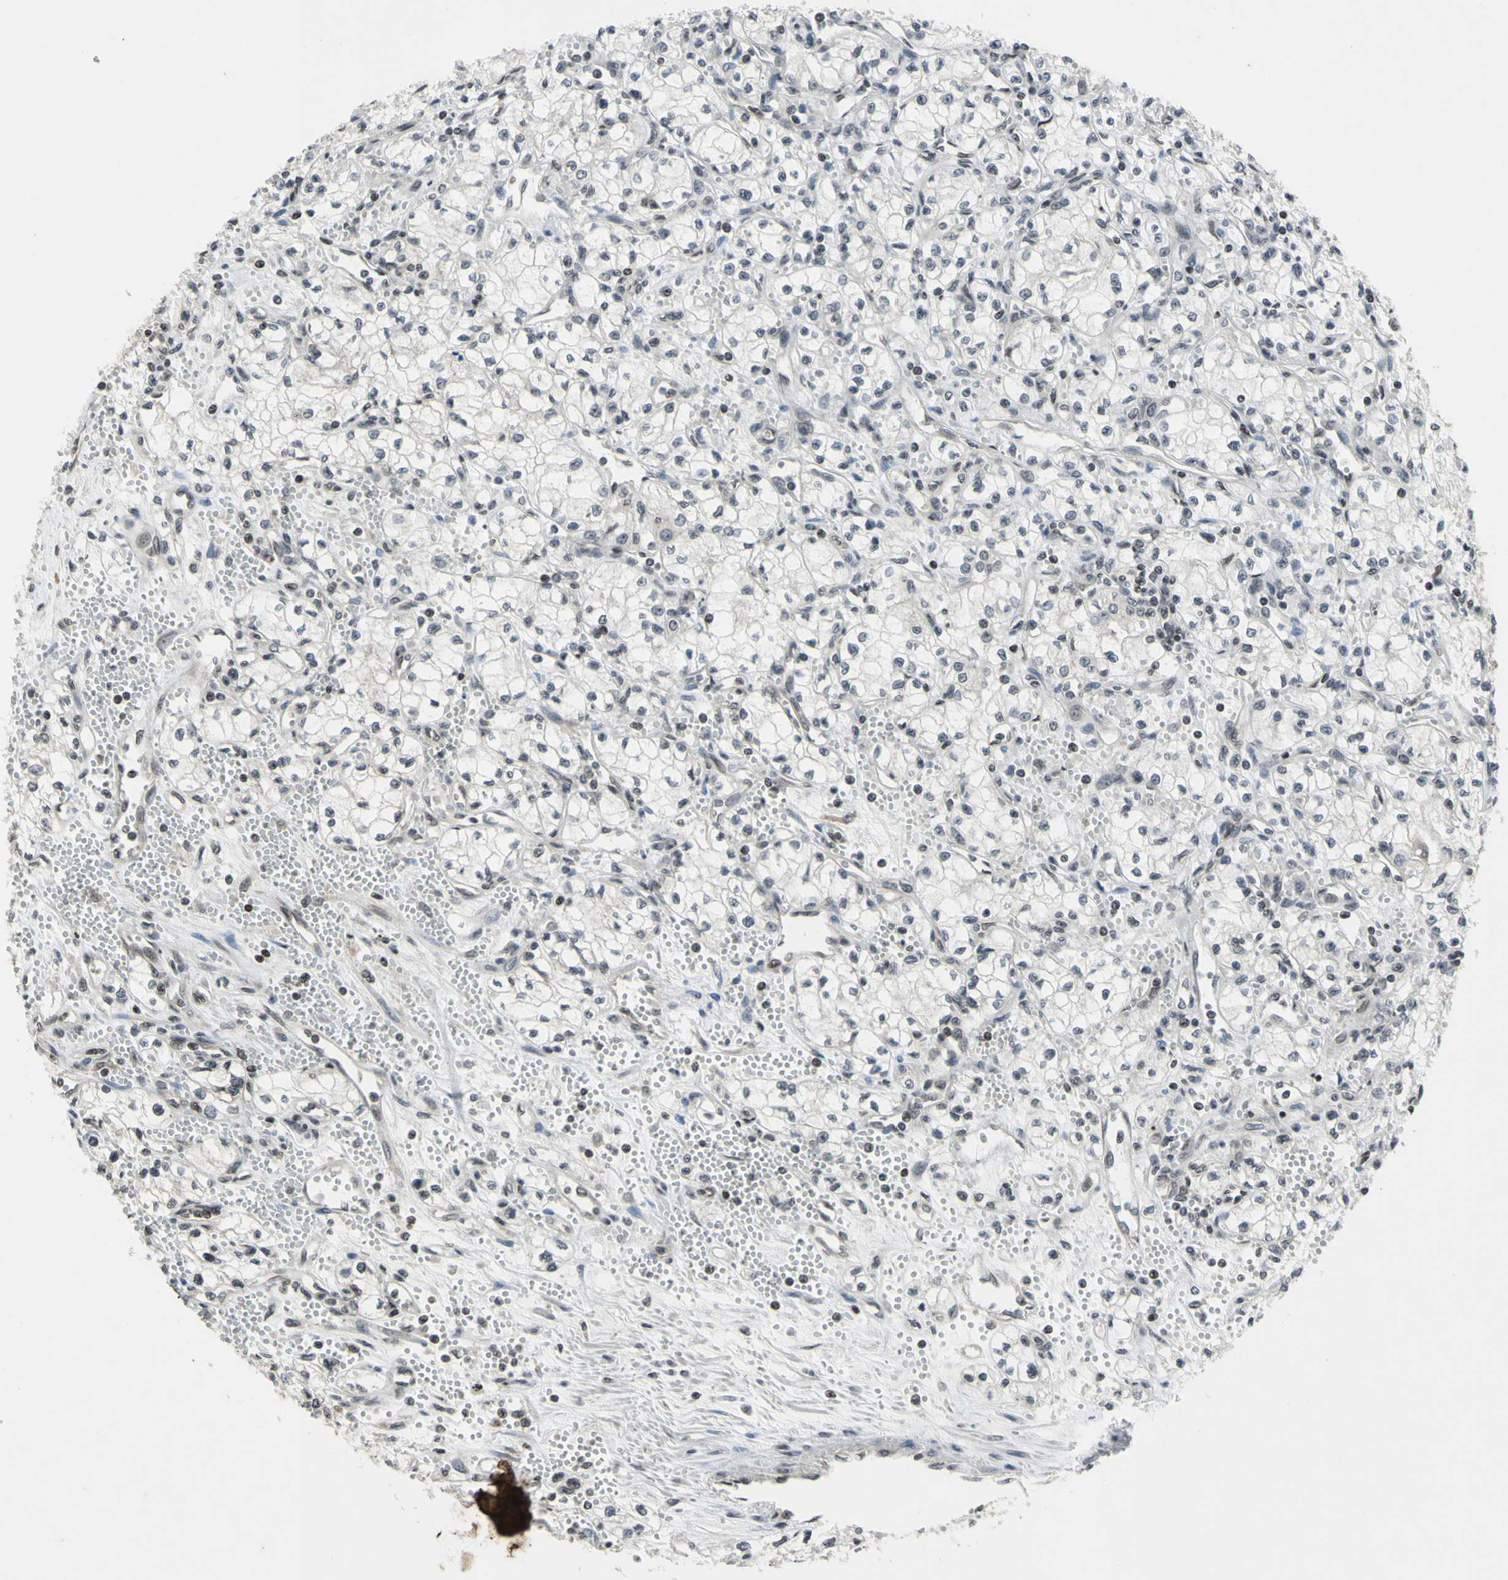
{"staining": {"intensity": "negative", "quantity": "none", "location": "none"}, "tissue": "renal cancer", "cell_type": "Tumor cells", "image_type": "cancer", "snomed": [{"axis": "morphology", "description": "Normal tissue, NOS"}, {"axis": "morphology", "description": "Adenocarcinoma, NOS"}, {"axis": "topography", "description": "Kidney"}], "caption": "This is an immunohistochemistry (IHC) histopathology image of renal cancer. There is no staining in tumor cells.", "gene": "XPO1", "patient": {"sex": "male", "age": 59}}